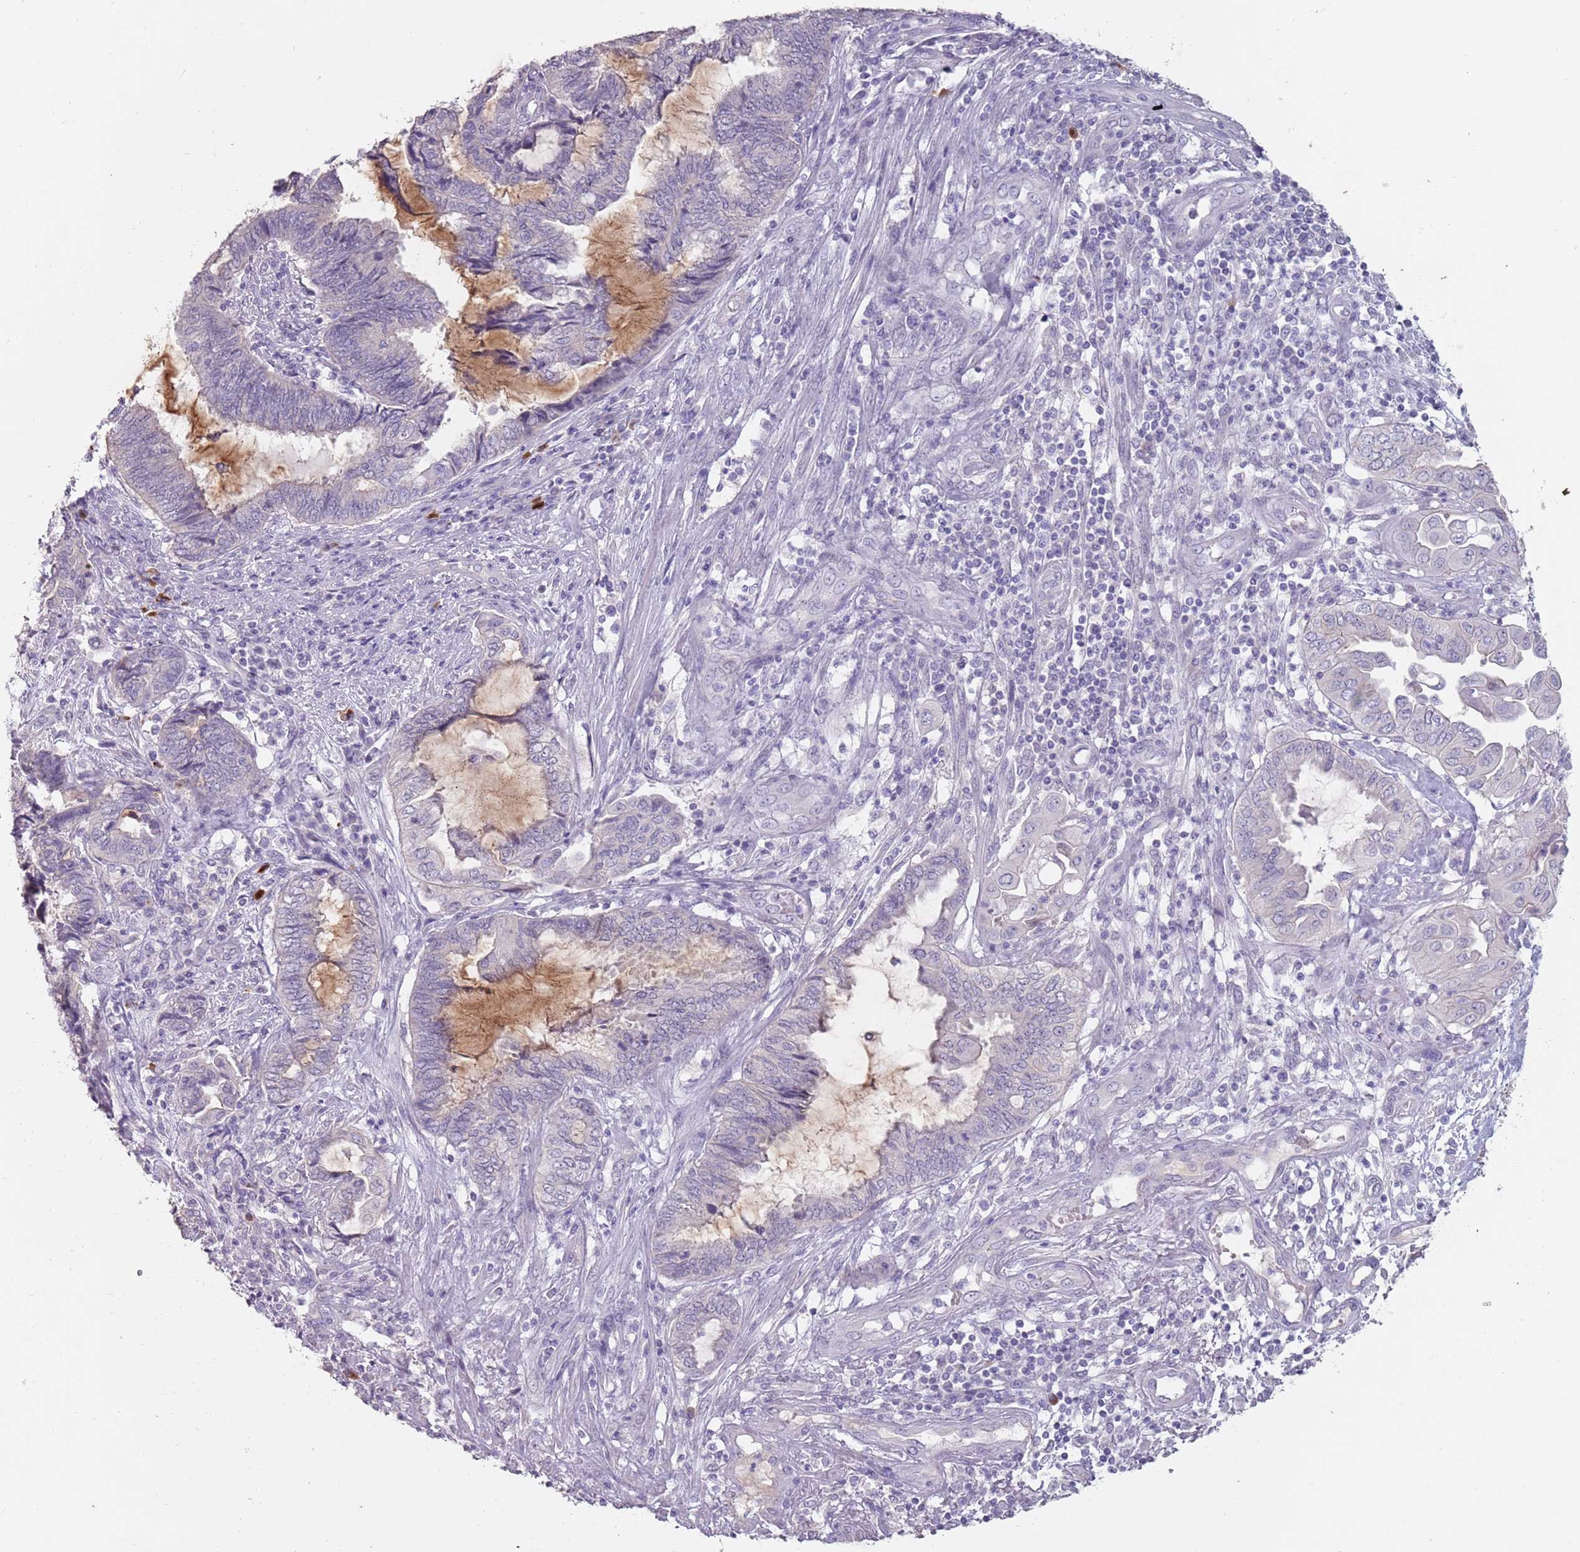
{"staining": {"intensity": "negative", "quantity": "none", "location": "none"}, "tissue": "endometrial cancer", "cell_type": "Tumor cells", "image_type": "cancer", "snomed": [{"axis": "morphology", "description": "Adenocarcinoma, NOS"}, {"axis": "topography", "description": "Uterus"}, {"axis": "topography", "description": "Endometrium"}], "caption": "Tumor cells are negative for protein expression in human adenocarcinoma (endometrial). Nuclei are stained in blue.", "gene": "STYK1", "patient": {"sex": "female", "age": 70}}